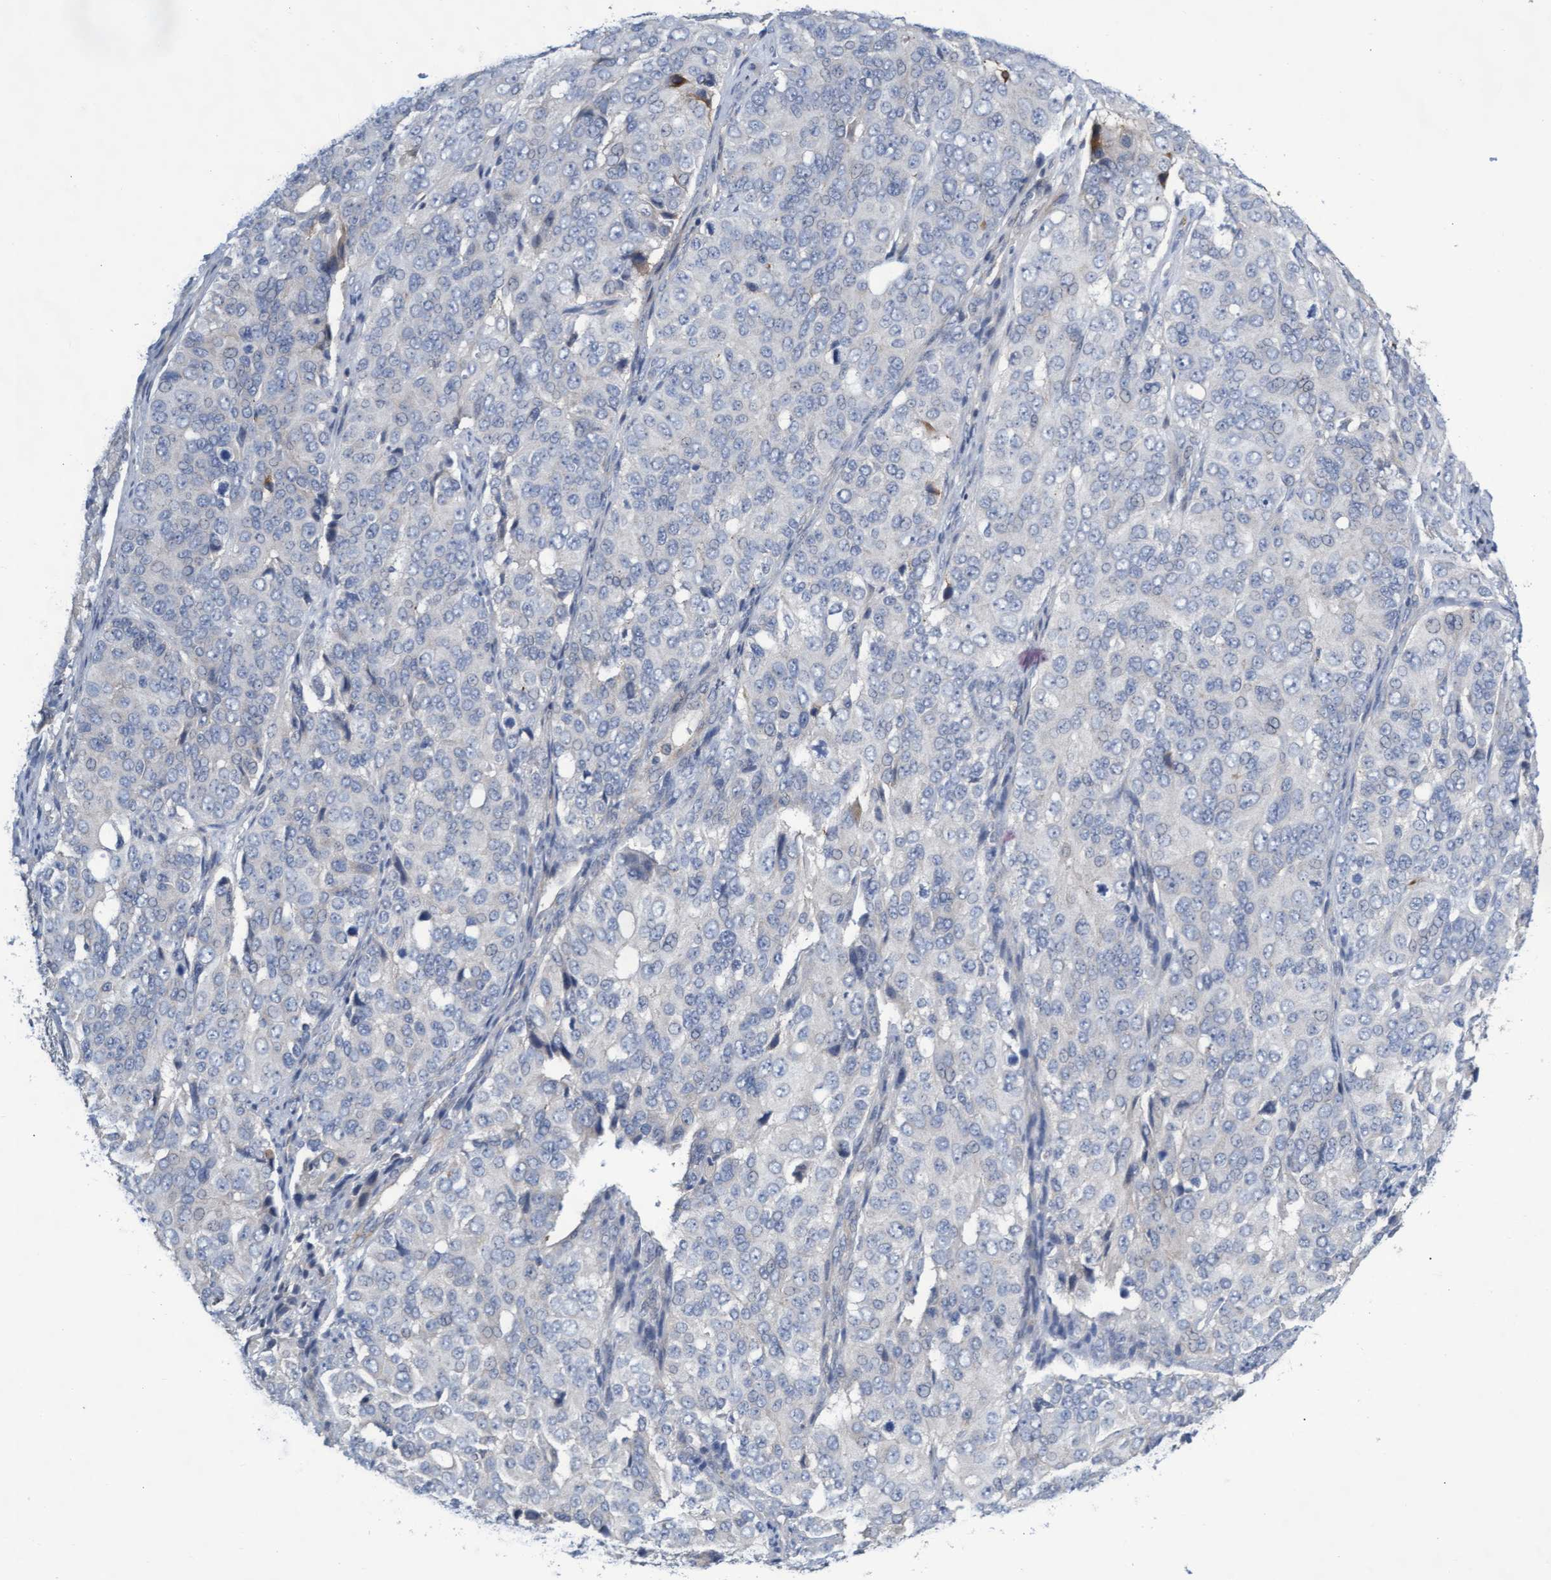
{"staining": {"intensity": "negative", "quantity": "none", "location": "none"}, "tissue": "ovarian cancer", "cell_type": "Tumor cells", "image_type": "cancer", "snomed": [{"axis": "morphology", "description": "Carcinoma, endometroid"}, {"axis": "topography", "description": "Ovary"}], "caption": "Immunohistochemical staining of human endometroid carcinoma (ovarian) reveals no significant staining in tumor cells.", "gene": "ABCF2", "patient": {"sex": "female", "age": 51}}